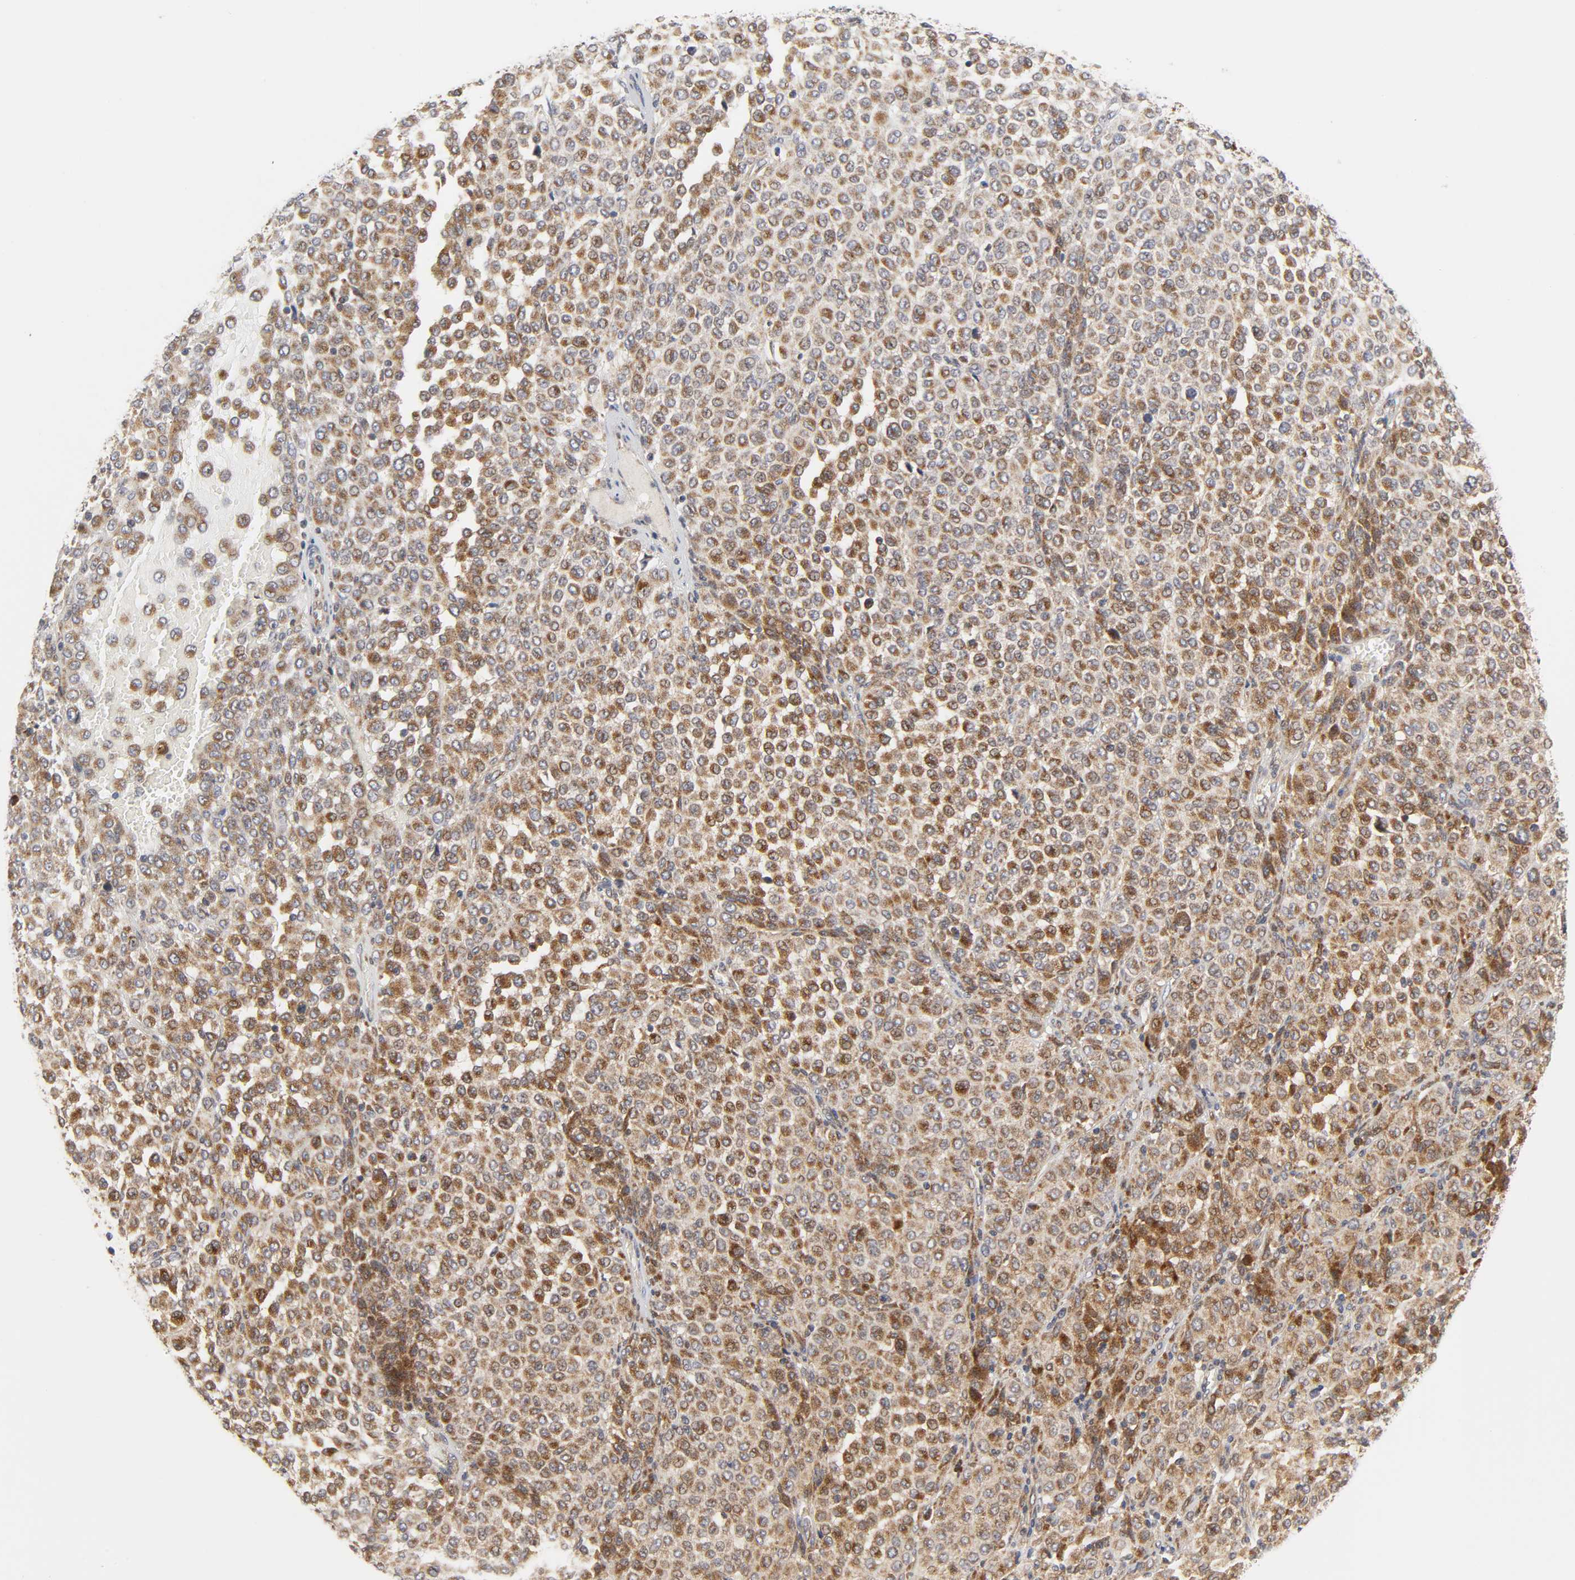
{"staining": {"intensity": "moderate", "quantity": ">75%", "location": "cytoplasmic/membranous"}, "tissue": "melanoma", "cell_type": "Tumor cells", "image_type": "cancer", "snomed": [{"axis": "morphology", "description": "Malignant melanoma, Metastatic site"}, {"axis": "topography", "description": "Pancreas"}], "caption": "IHC staining of melanoma, which reveals medium levels of moderate cytoplasmic/membranous expression in approximately >75% of tumor cells indicating moderate cytoplasmic/membranous protein expression. The staining was performed using DAB (3,3'-diaminobenzidine) (brown) for protein detection and nuclei were counterstained in hematoxylin (blue).", "gene": "BAX", "patient": {"sex": "female", "age": 30}}